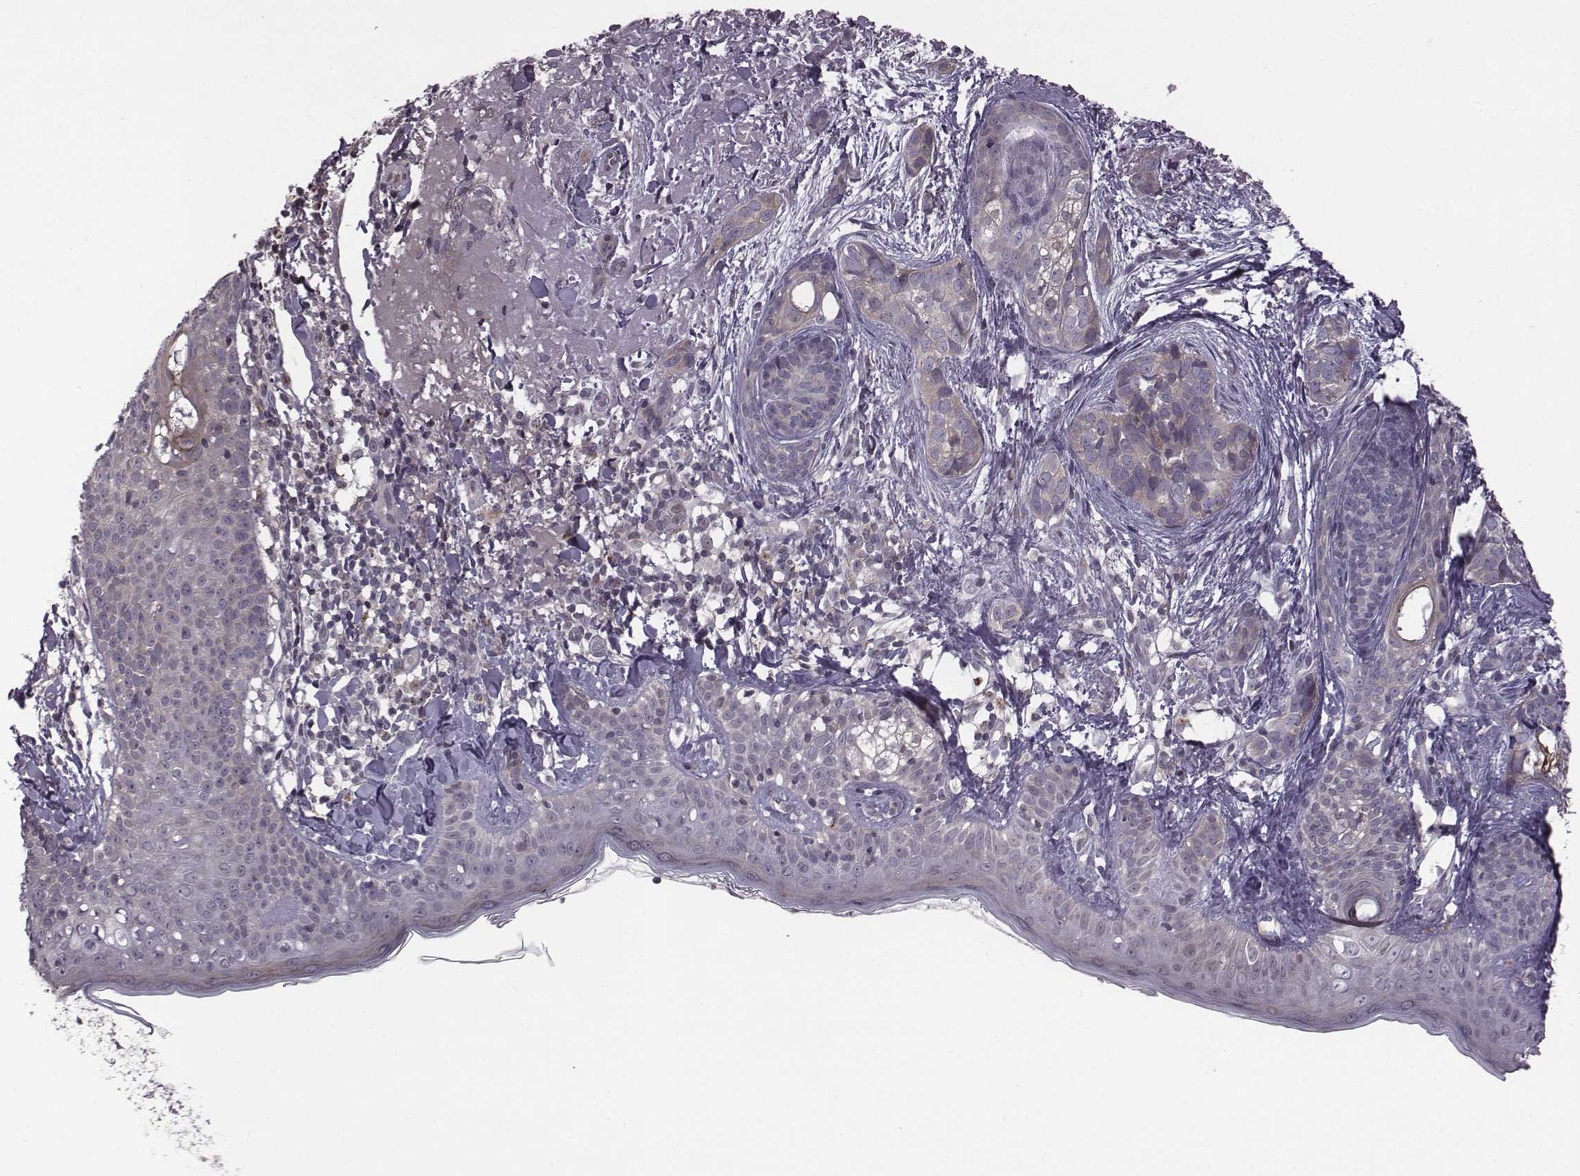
{"staining": {"intensity": "weak", "quantity": ">75%", "location": "cytoplasmic/membranous"}, "tissue": "skin cancer", "cell_type": "Tumor cells", "image_type": "cancer", "snomed": [{"axis": "morphology", "description": "Basal cell carcinoma"}, {"axis": "topography", "description": "Skin"}], "caption": "Basal cell carcinoma (skin) stained with immunohistochemistry (IHC) reveals weak cytoplasmic/membranous expression in about >75% of tumor cells. Nuclei are stained in blue.", "gene": "BICDL1", "patient": {"sex": "male", "age": 87}}